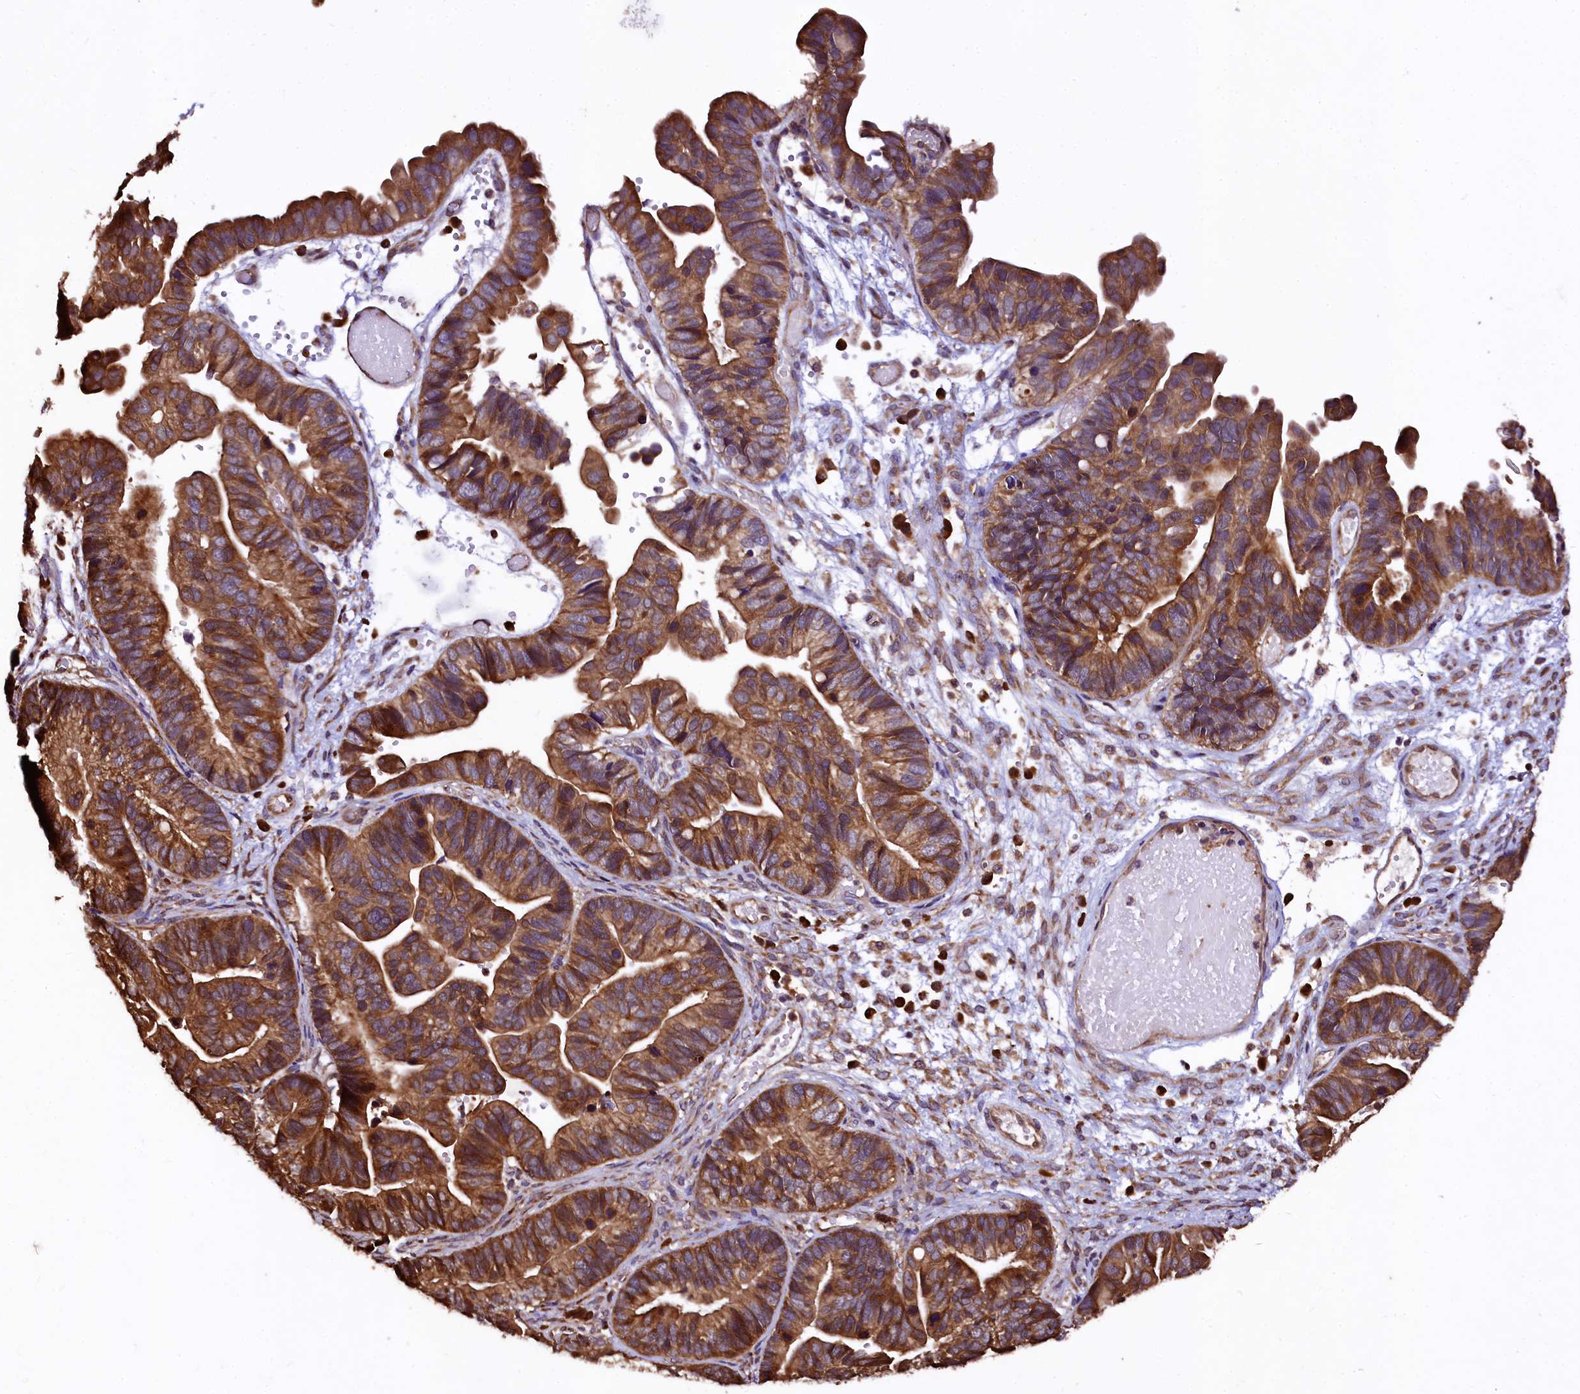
{"staining": {"intensity": "moderate", "quantity": ">75%", "location": "cytoplasmic/membranous"}, "tissue": "ovarian cancer", "cell_type": "Tumor cells", "image_type": "cancer", "snomed": [{"axis": "morphology", "description": "Cystadenocarcinoma, serous, NOS"}, {"axis": "topography", "description": "Ovary"}], "caption": "Tumor cells show medium levels of moderate cytoplasmic/membranous expression in about >75% of cells in human ovarian cancer (serous cystadenocarcinoma). (DAB (3,3'-diaminobenzidine) IHC, brown staining for protein, blue staining for nuclei).", "gene": "LRSAM1", "patient": {"sex": "female", "age": 56}}